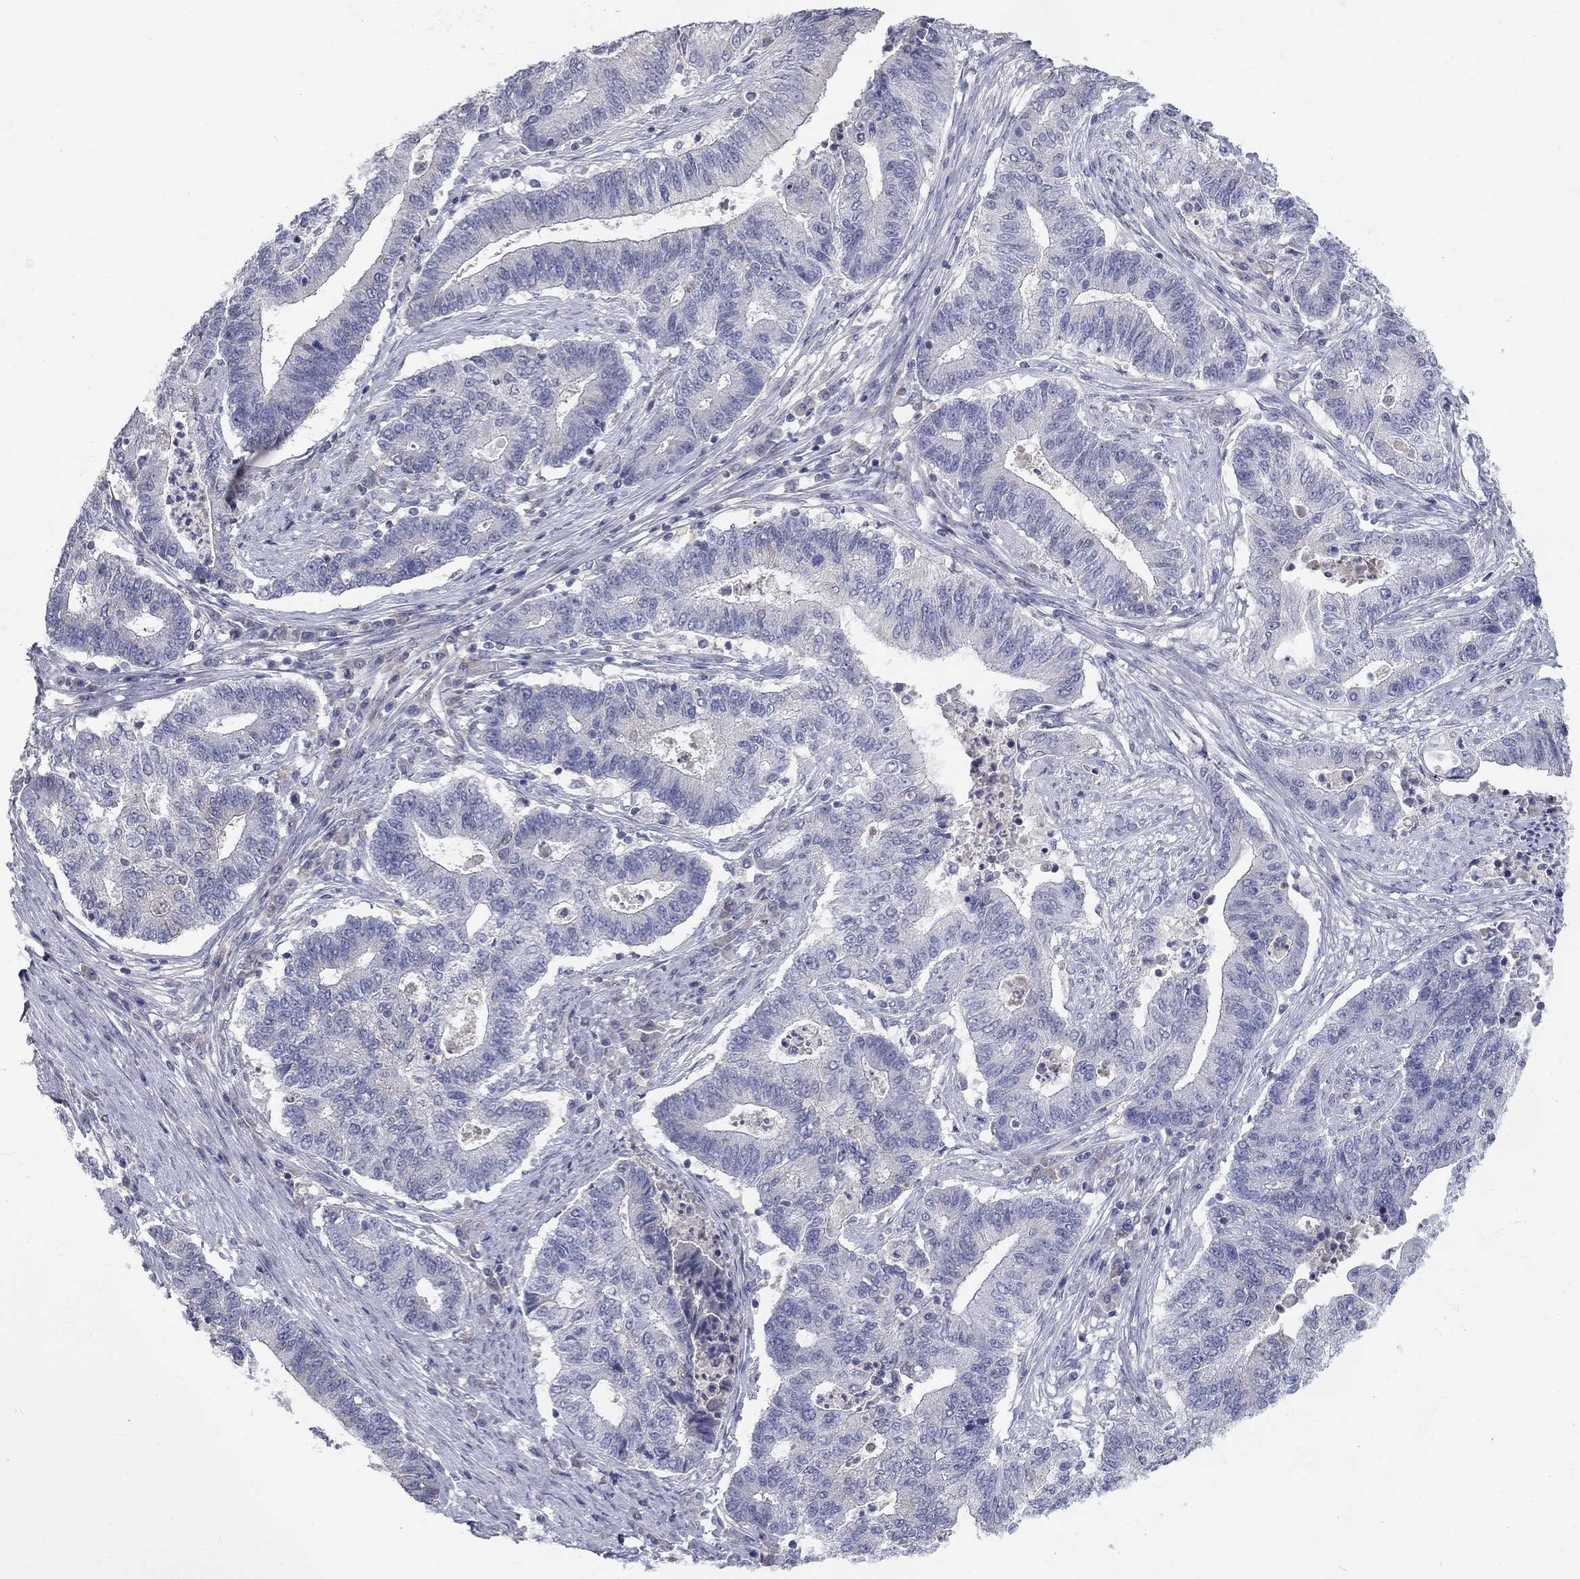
{"staining": {"intensity": "negative", "quantity": "none", "location": "none"}, "tissue": "endometrial cancer", "cell_type": "Tumor cells", "image_type": "cancer", "snomed": [{"axis": "morphology", "description": "Adenocarcinoma, NOS"}, {"axis": "topography", "description": "Uterus"}, {"axis": "topography", "description": "Endometrium"}], "caption": "High power microscopy histopathology image of an immunohistochemistry photomicrograph of adenocarcinoma (endometrial), revealing no significant positivity in tumor cells.", "gene": "PTH1R", "patient": {"sex": "female", "age": 54}}